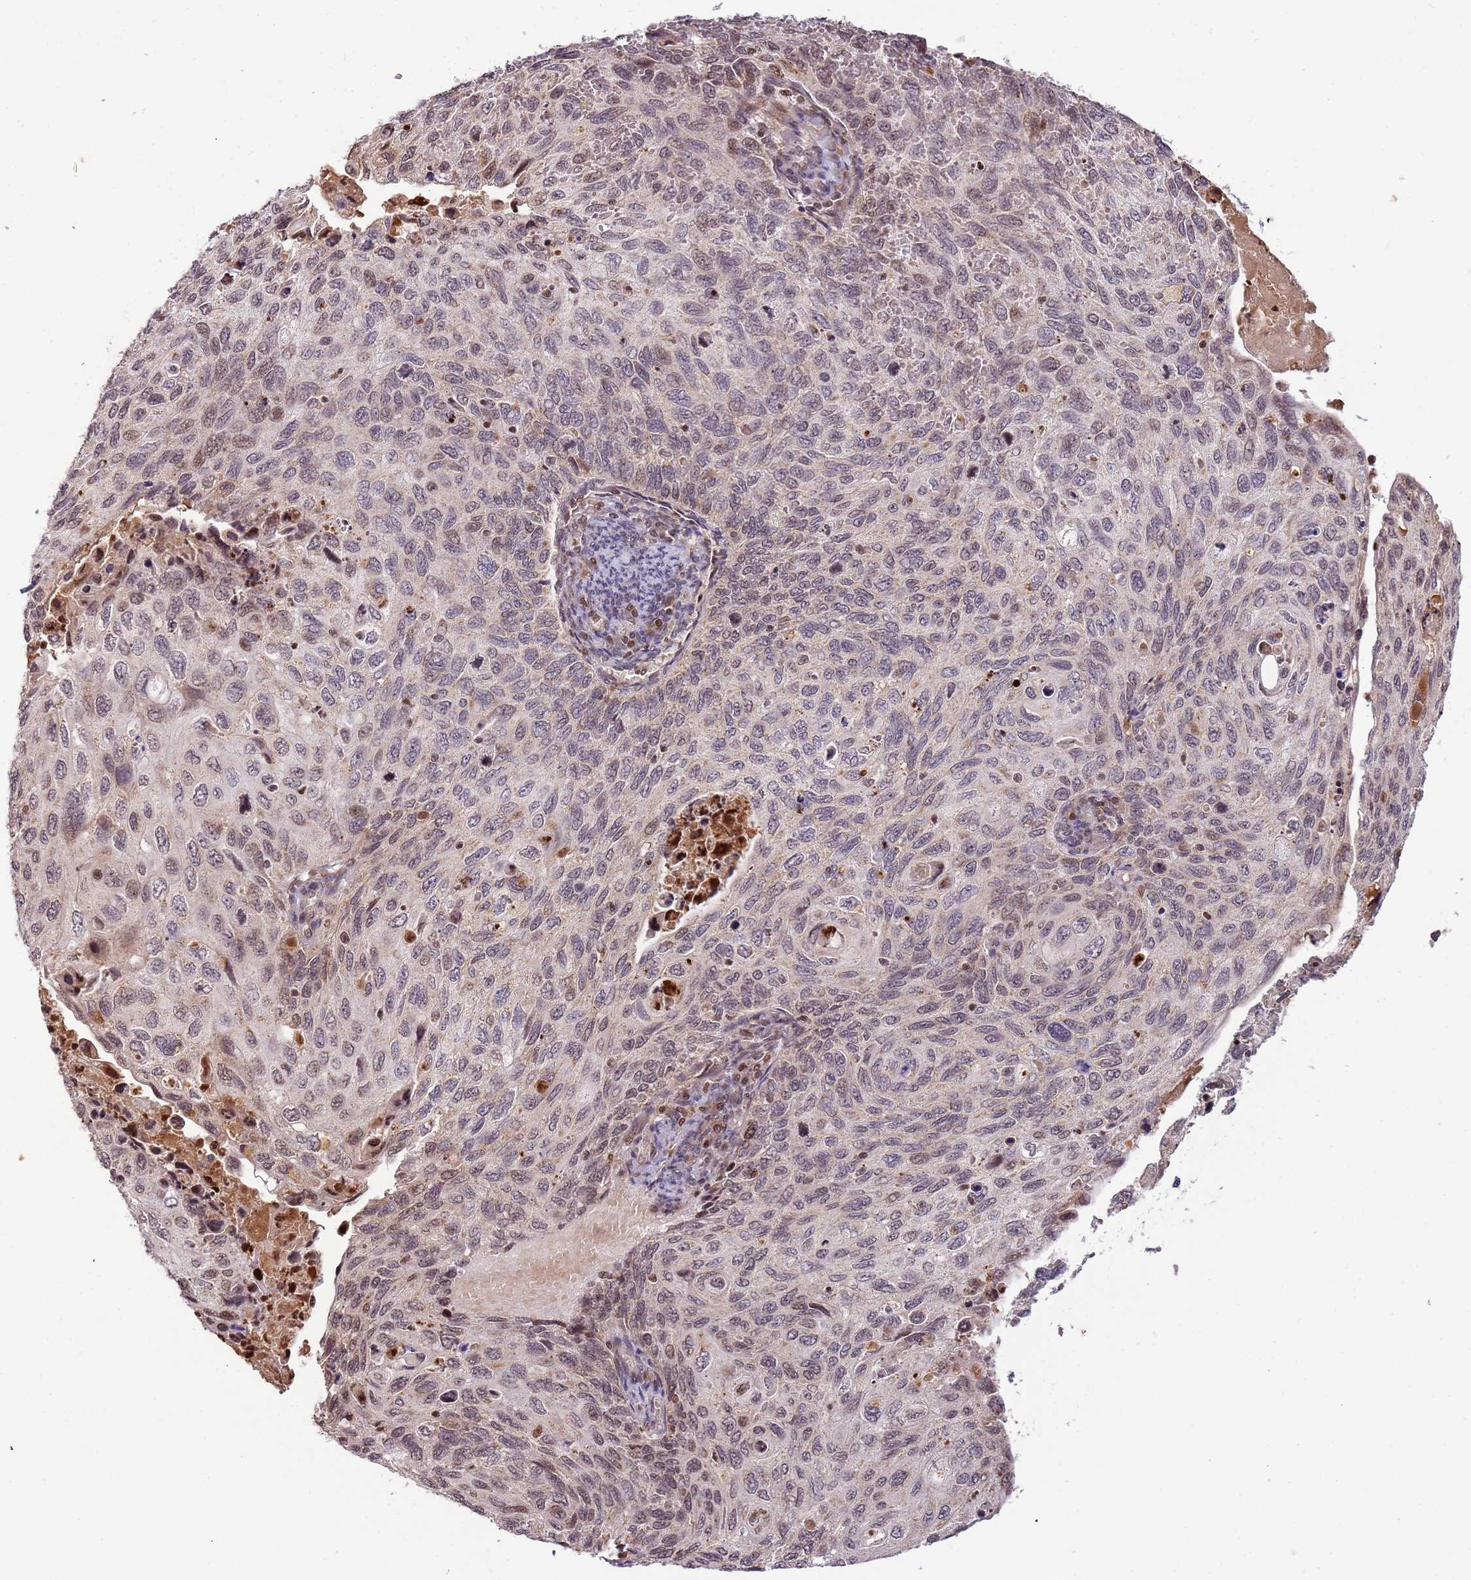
{"staining": {"intensity": "weak", "quantity": "<25%", "location": "nuclear"}, "tissue": "cervical cancer", "cell_type": "Tumor cells", "image_type": "cancer", "snomed": [{"axis": "morphology", "description": "Squamous cell carcinoma, NOS"}, {"axis": "topography", "description": "Cervix"}], "caption": "Immunohistochemical staining of squamous cell carcinoma (cervical) shows no significant positivity in tumor cells.", "gene": "SAMSN1", "patient": {"sex": "female", "age": 70}}